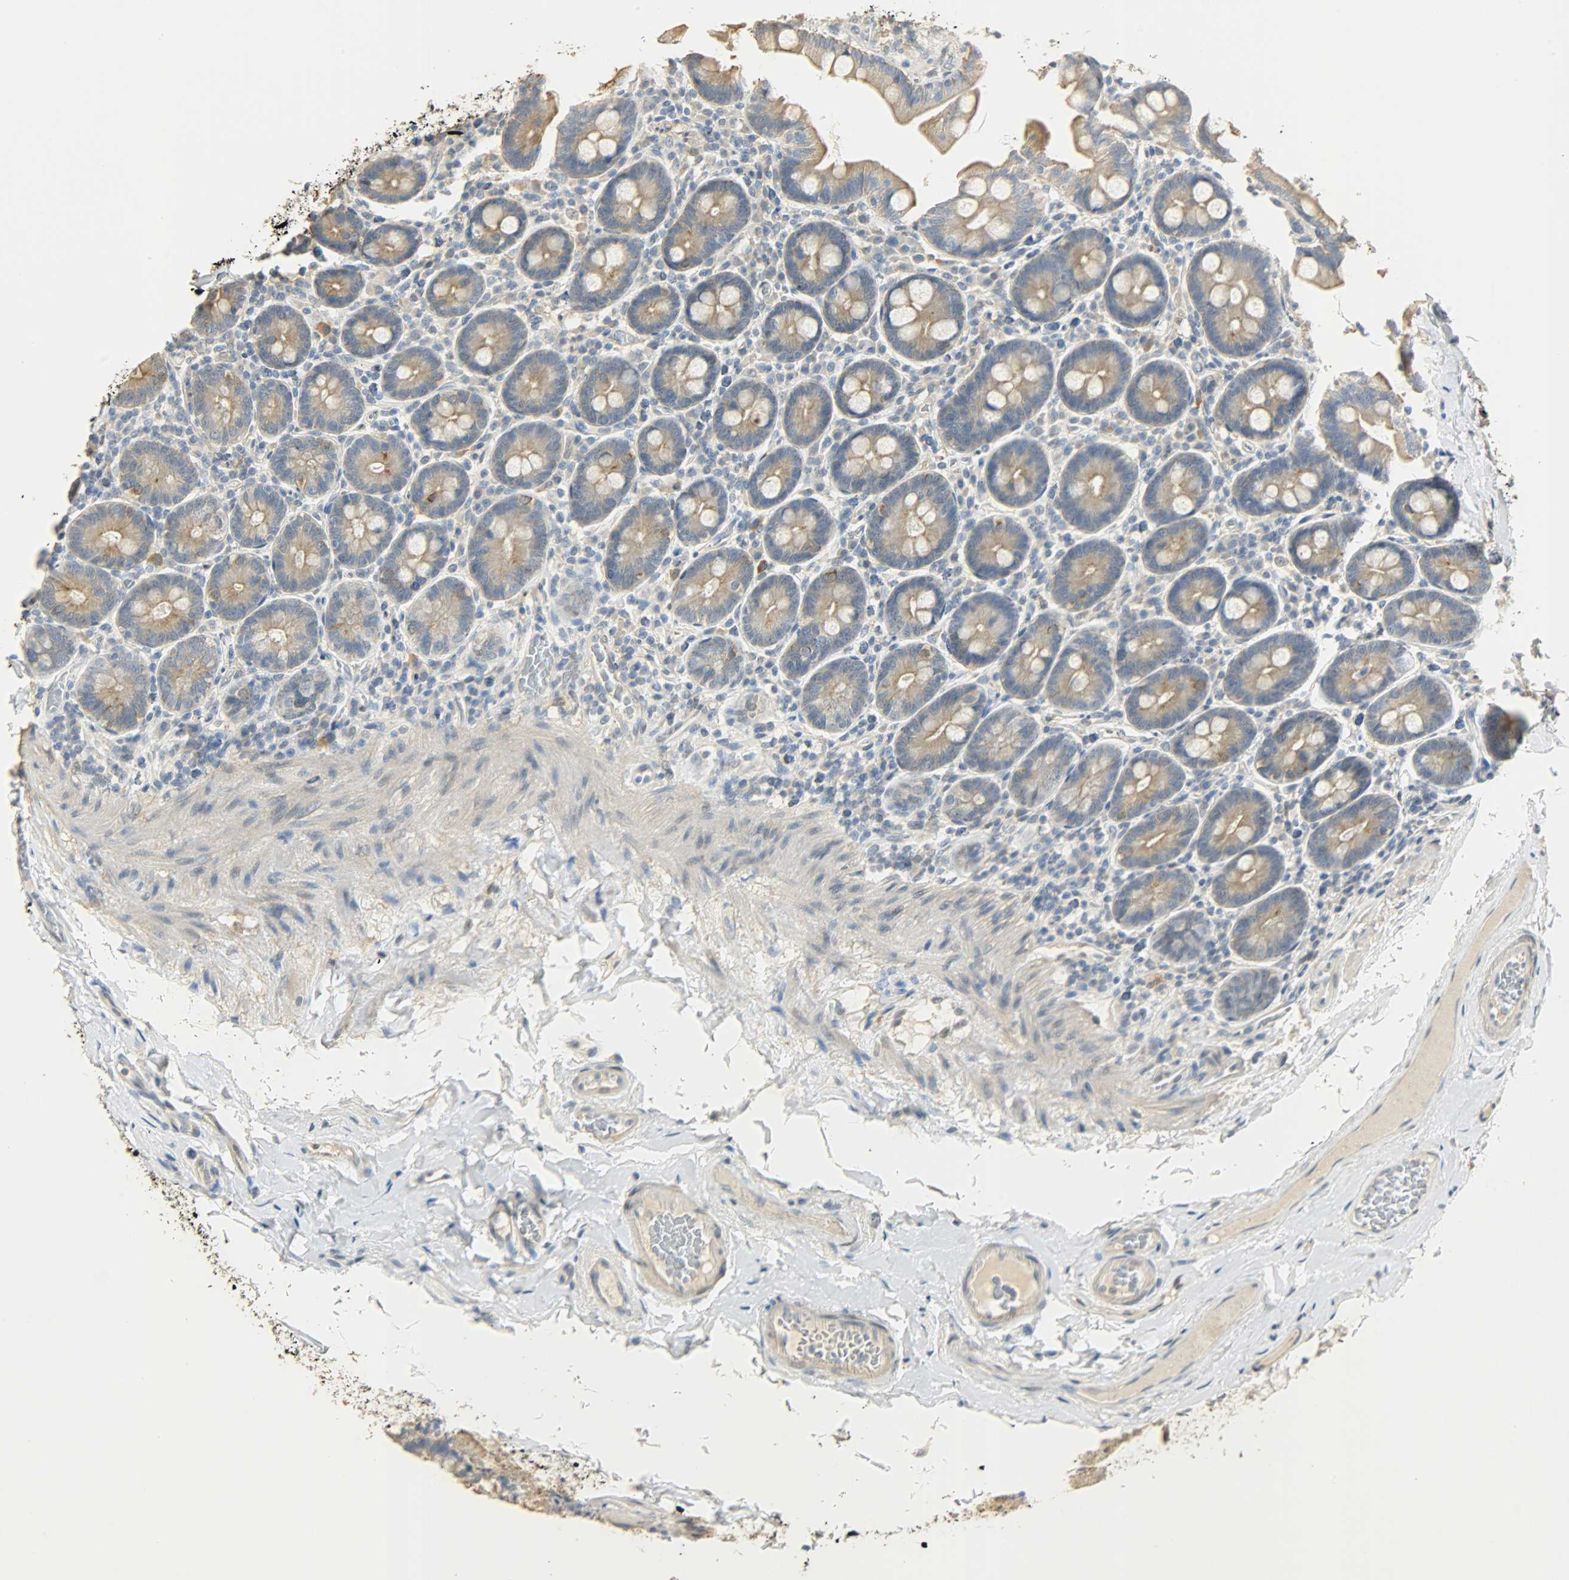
{"staining": {"intensity": "moderate", "quantity": ">75%", "location": "cytoplasmic/membranous"}, "tissue": "duodenum", "cell_type": "Glandular cells", "image_type": "normal", "snomed": [{"axis": "morphology", "description": "Normal tissue, NOS"}, {"axis": "topography", "description": "Duodenum"}], "caption": "IHC image of benign duodenum: human duodenum stained using immunohistochemistry demonstrates medium levels of moderate protein expression localized specifically in the cytoplasmic/membranous of glandular cells, appearing as a cytoplasmic/membranous brown color.", "gene": "USP13", "patient": {"sex": "male", "age": 66}}